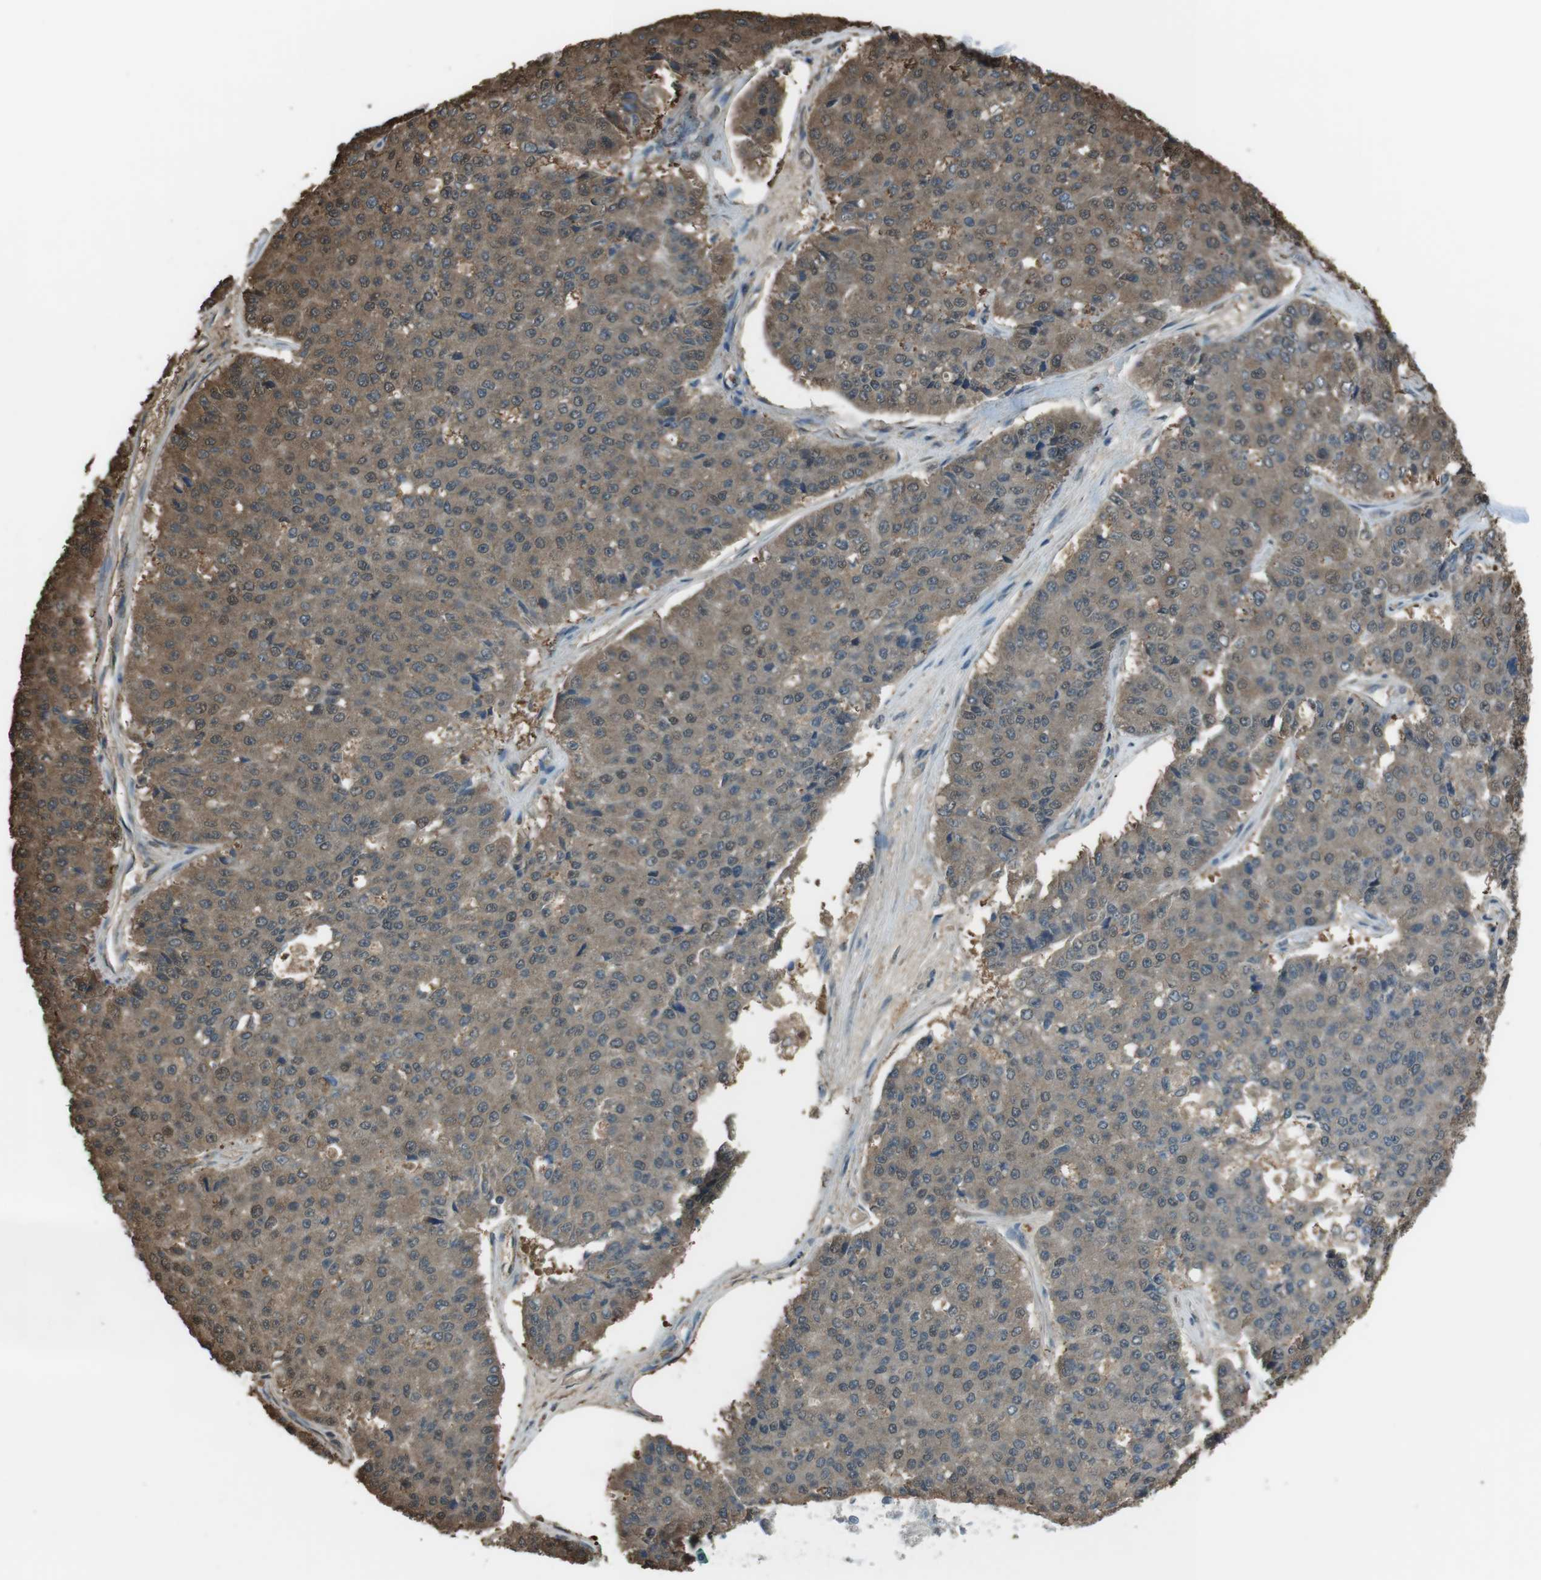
{"staining": {"intensity": "moderate", "quantity": ">75%", "location": "cytoplasmic/membranous"}, "tissue": "pancreatic cancer", "cell_type": "Tumor cells", "image_type": "cancer", "snomed": [{"axis": "morphology", "description": "Adenocarcinoma, NOS"}, {"axis": "topography", "description": "Pancreas"}], "caption": "Protein staining exhibits moderate cytoplasmic/membranous staining in approximately >75% of tumor cells in adenocarcinoma (pancreatic). Using DAB (3,3'-diaminobenzidine) (brown) and hematoxylin (blue) stains, captured at high magnification using brightfield microscopy.", "gene": "TWSG1", "patient": {"sex": "male", "age": 50}}